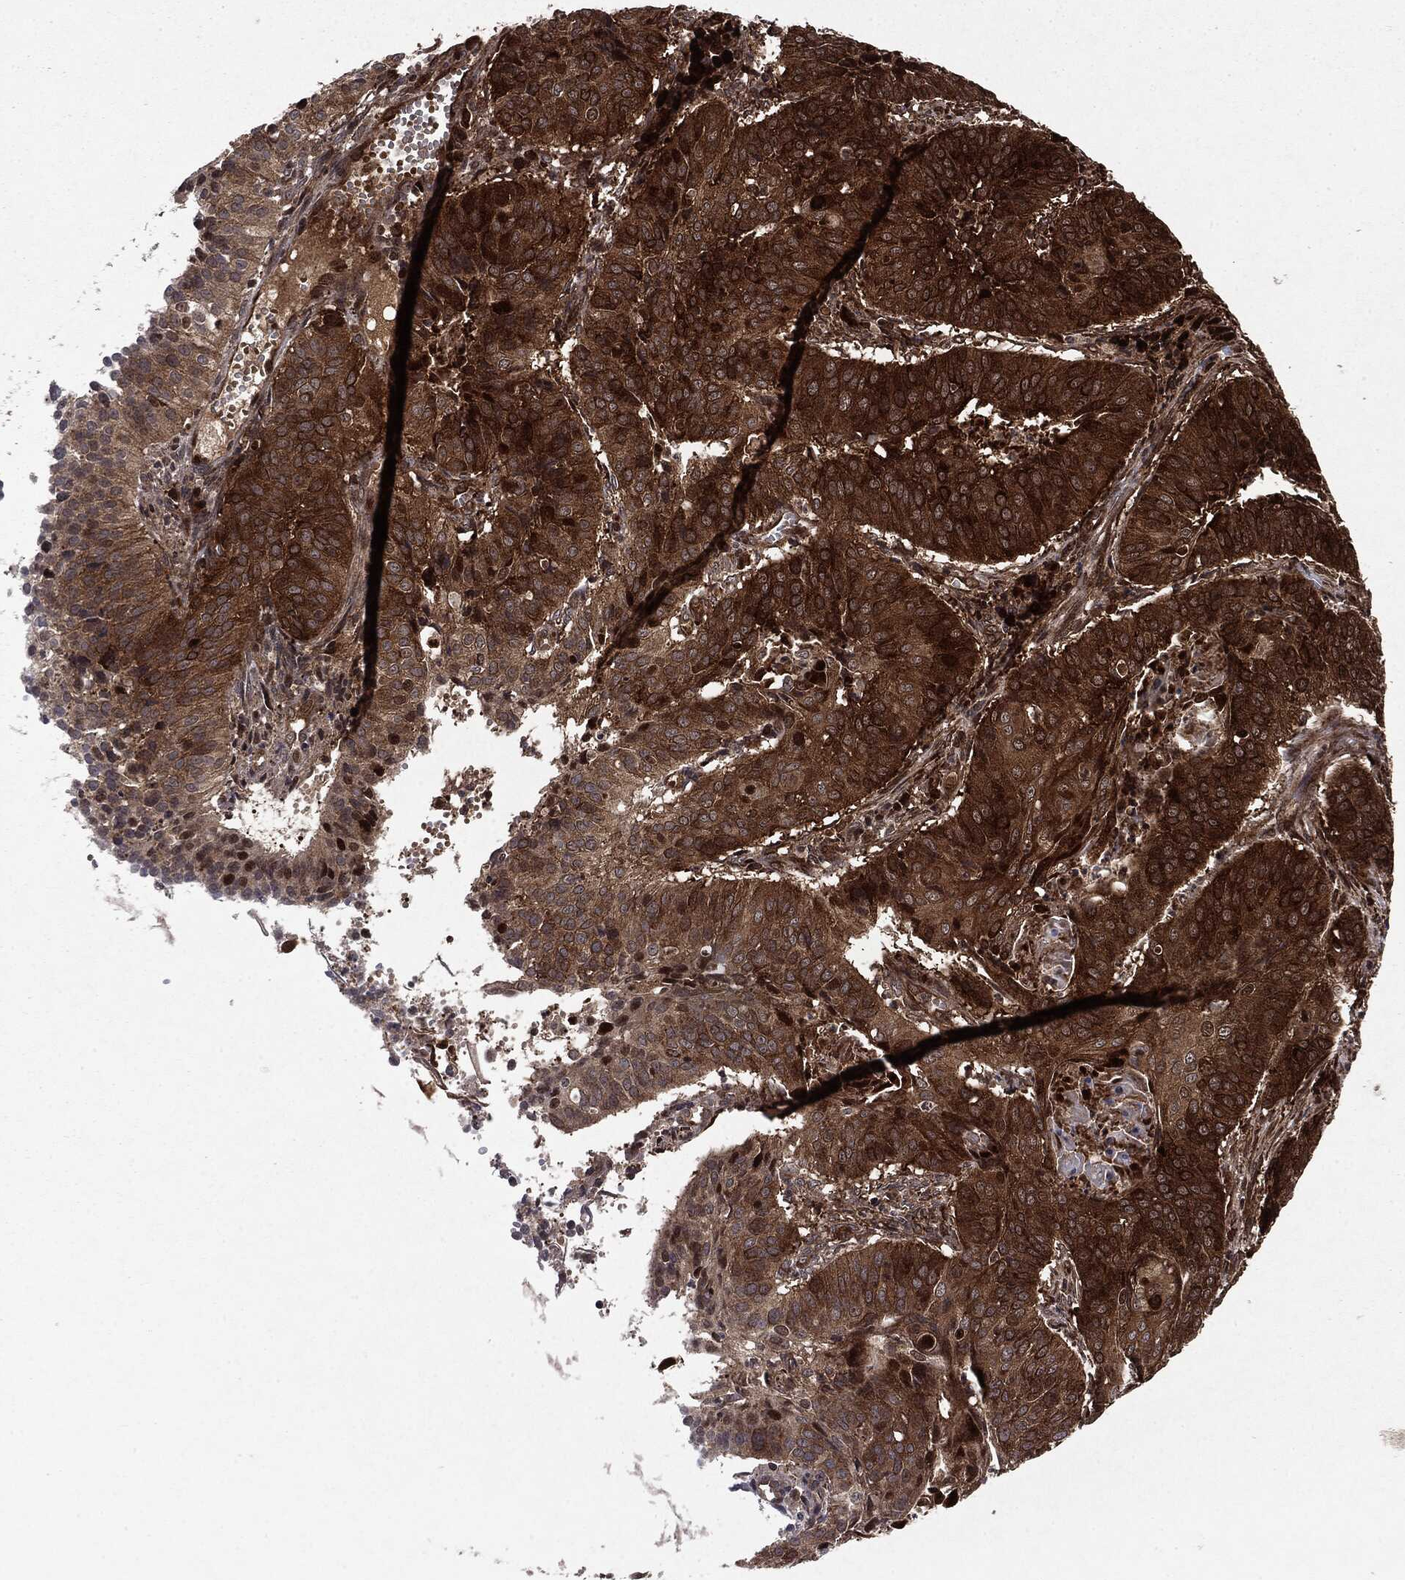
{"staining": {"intensity": "moderate", "quantity": ">75%", "location": "cytoplasmic/membranous"}, "tissue": "cervical cancer", "cell_type": "Tumor cells", "image_type": "cancer", "snomed": [{"axis": "morphology", "description": "Normal tissue, NOS"}, {"axis": "morphology", "description": "Squamous cell carcinoma, NOS"}, {"axis": "topography", "description": "Cervix"}], "caption": "A photomicrograph of human cervical squamous cell carcinoma stained for a protein displays moderate cytoplasmic/membranous brown staining in tumor cells.", "gene": "OTUB1", "patient": {"sex": "female", "age": 39}}